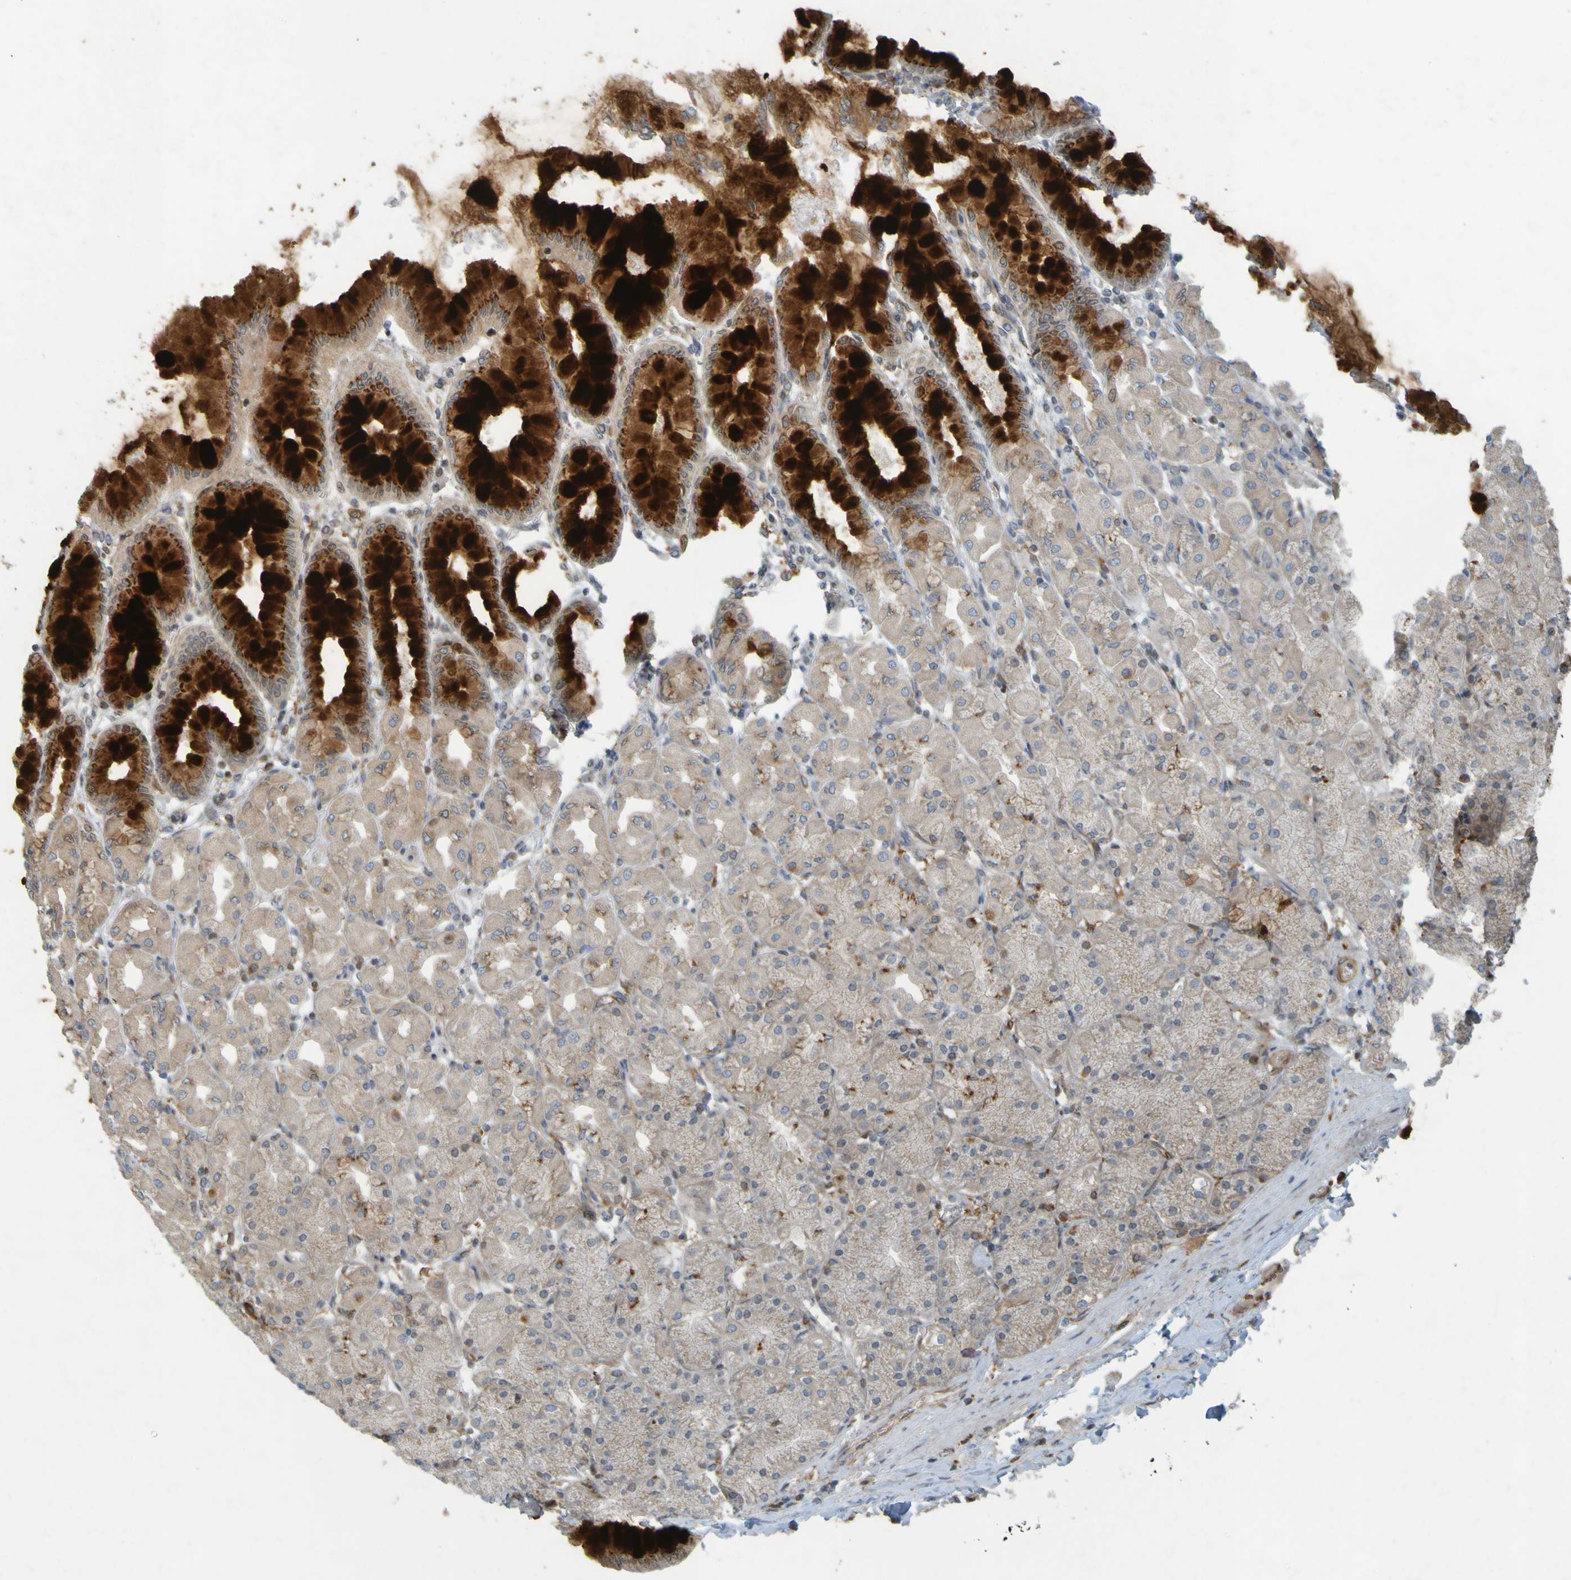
{"staining": {"intensity": "strong", "quantity": "<25%", "location": "cytoplasmic/membranous"}, "tissue": "stomach", "cell_type": "Glandular cells", "image_type": "normal", "snomed": [{"axis": "morphology", "description": "Normal tissue, NOS"}, {"axis": "topography", "description": "Stomach, upper"}], "caption": "Strong cytoplasmic/membranous protein staining is identified in approximately <25% of glandular cells in stomach. (Stains: DAB (3,3'-diaminobenzidine) in brown, nuclei in blue, Microscopy: brightfield microscopy at high magnification).", "gene": "GUCY1A1", "patient": {"sex": "female", "age": 56}}